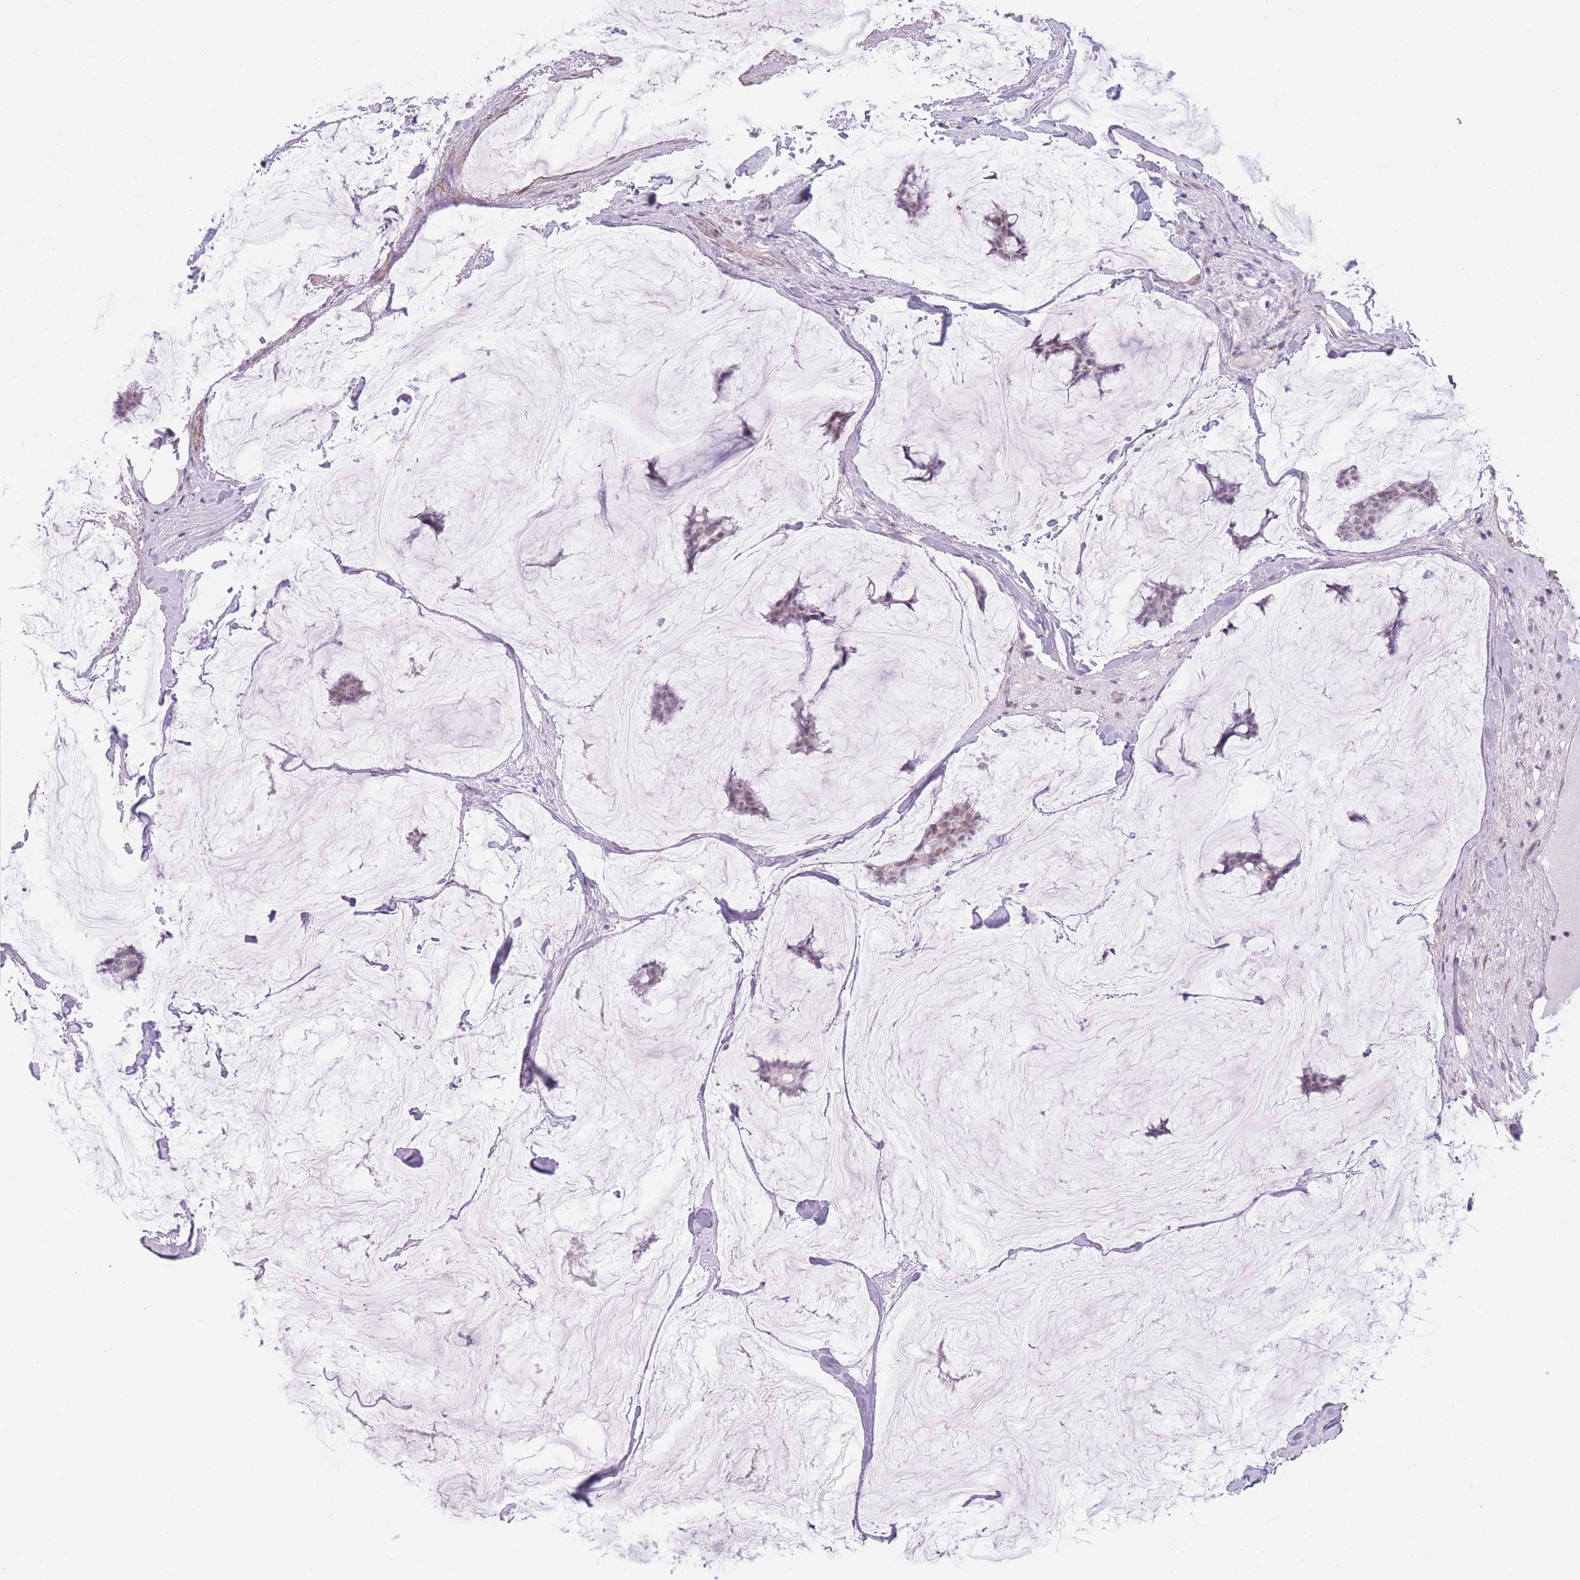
{"staining": {"intensity": "weak", "quantity": "25%-75%", "location": "nuclear"}, "tissue": "breast cancer", "cell_type": "Tumor cells", "image_type": "cancer", "snomed": [{"axis": "morphology", "description": "Duct carcinoma"}, {"axis": "topography", "description": "Breast"}], "caption": "A photomicrograph showing weak nuclear expression in approximately 25%-75% of tumor cells in breast cancer (intraductal carcinoma), as visualized by brown immunohistochemical staining.", "gene": "SIN3B", "patient": {"sex": "female", "age": 93}}